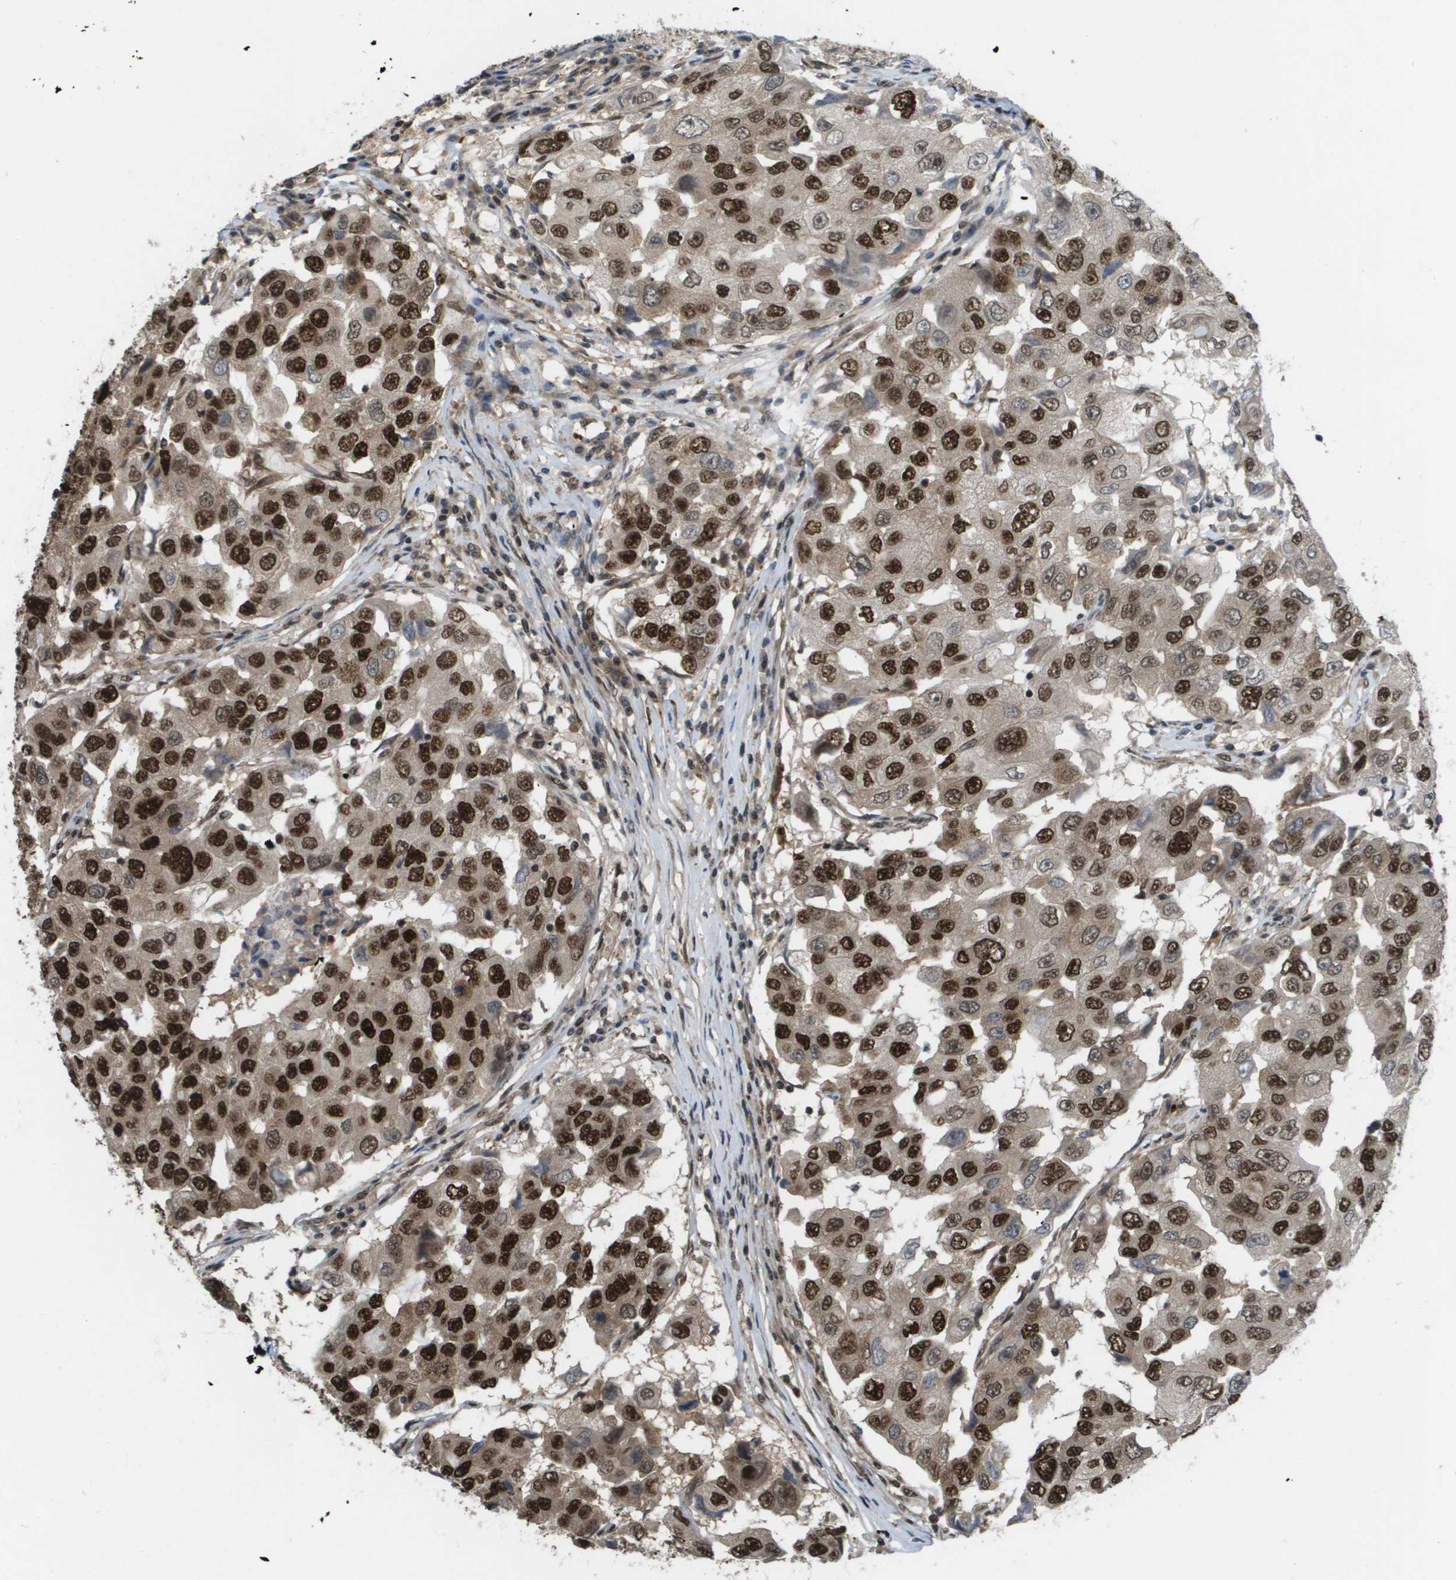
{"staining": {"intensity": "strong", "quantity": ">75%", "location": "cytoplasmic/membranous,nuclear"}, "tissue": "breast cancer", "cell_type": "Tumor cells", "image_type": "cancer", "snomed": [{"axis": "morphology", "description": "Duct carcinoma"}, {"axis": "topography", "description": "Breast"}], "caption": "High-power microscopy captured an immunohistochemistry (IHC) micrograph of breast cancer (intraductal carcinoma), revealing strong cytoplasmic/membranous and nuclear staining in about >75% of tumor cells.", "gene": "PRCC", "patient": {"sex": "female", "age": 27}}